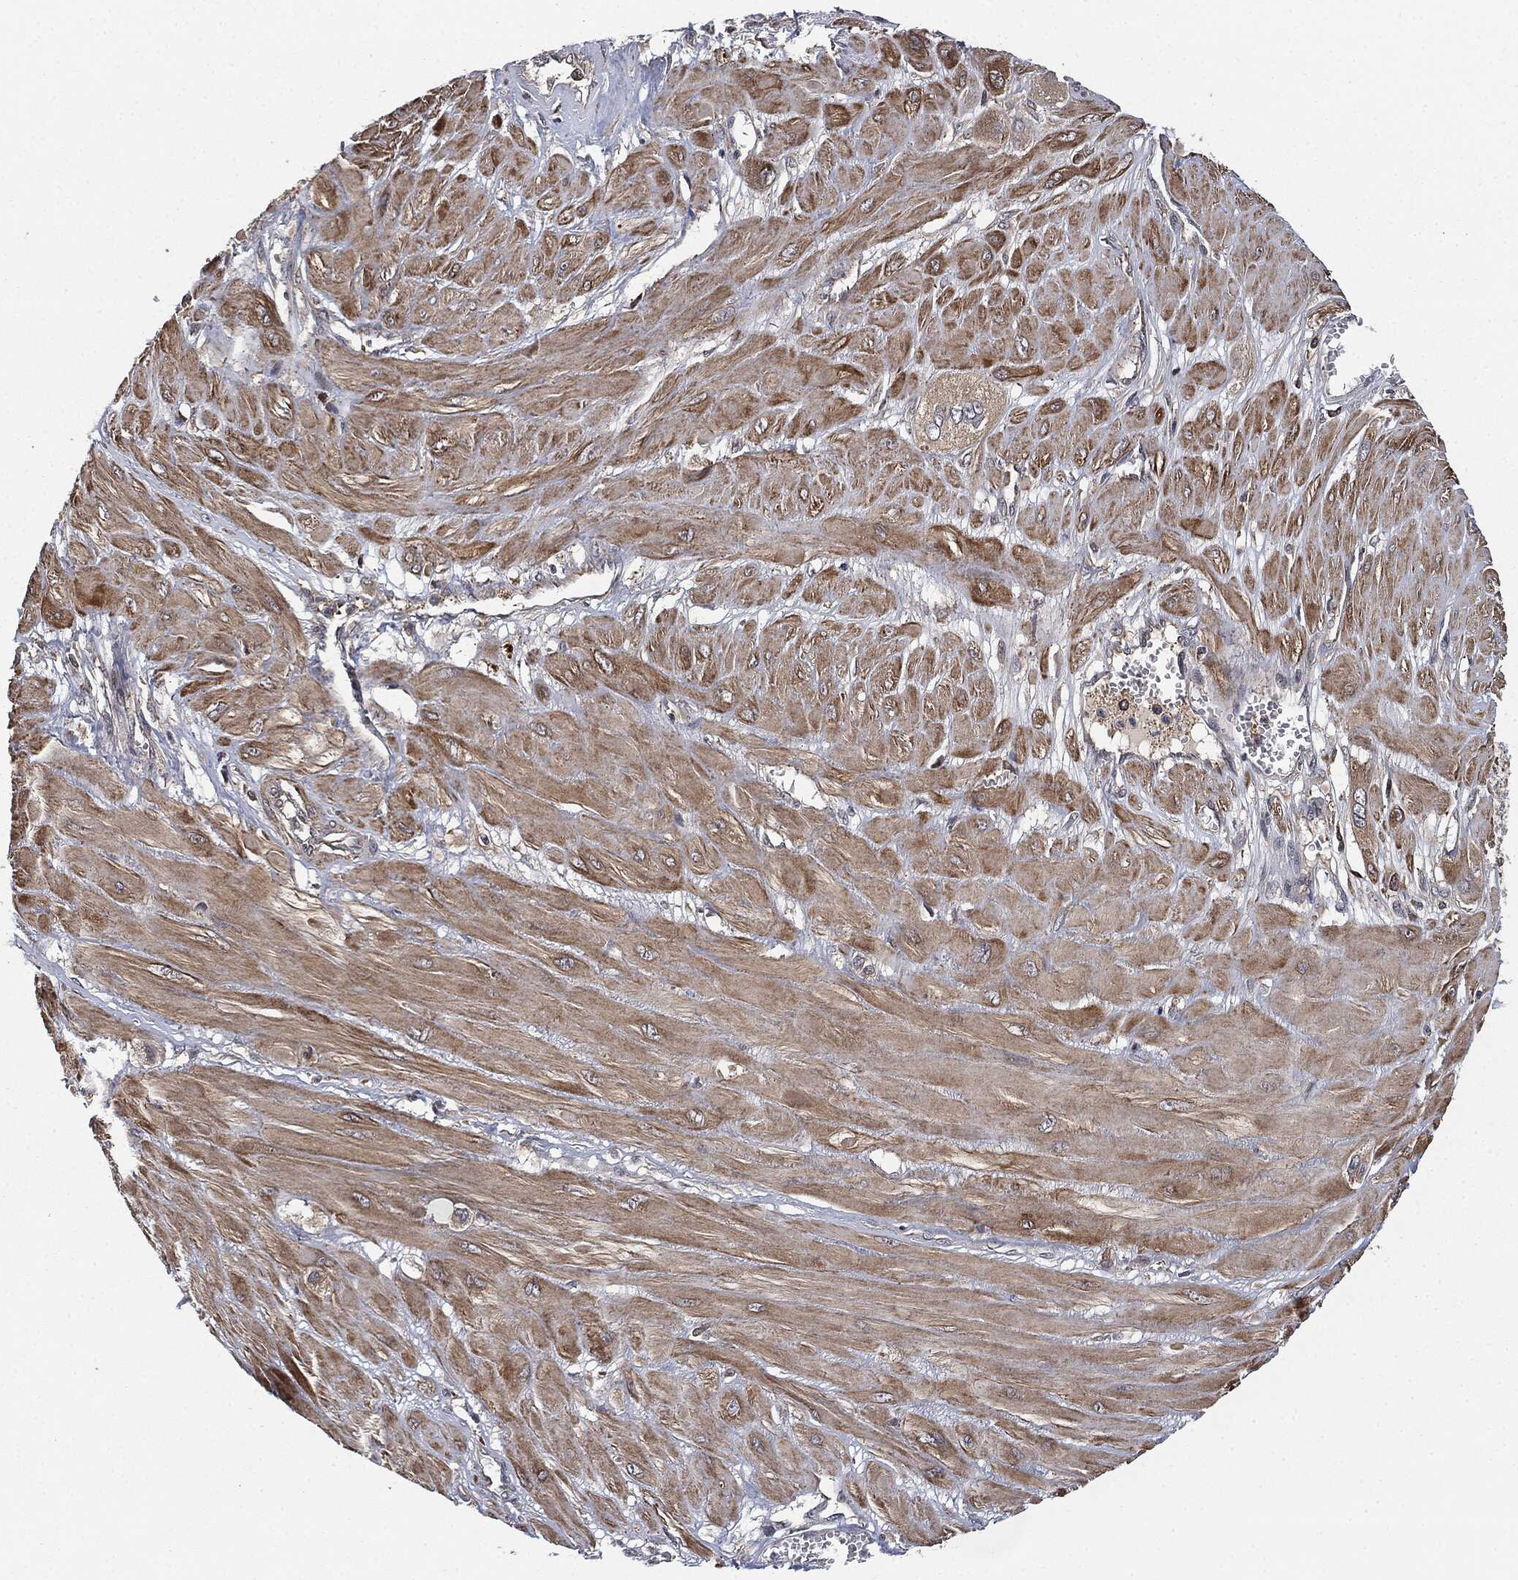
{"staining": {"intensity": "negative", "quantity": "none", "location": "none"}, "tissue": "cervical cancer", "cell_type": "Tumor cells", "image_type": "cancer", "snomed": [{"axis": "morphology", "description": "Squamous cell carcinoma, NOS"}, {"axis": "topography", "description": "Cervix"}], "caption": "Histopathology image shows no protein positivity in tumor cells of squamous cell carcinoma (cervical) tissue.", "gene": "UBR1", "patient": {"sex": "female", "age": 34}}